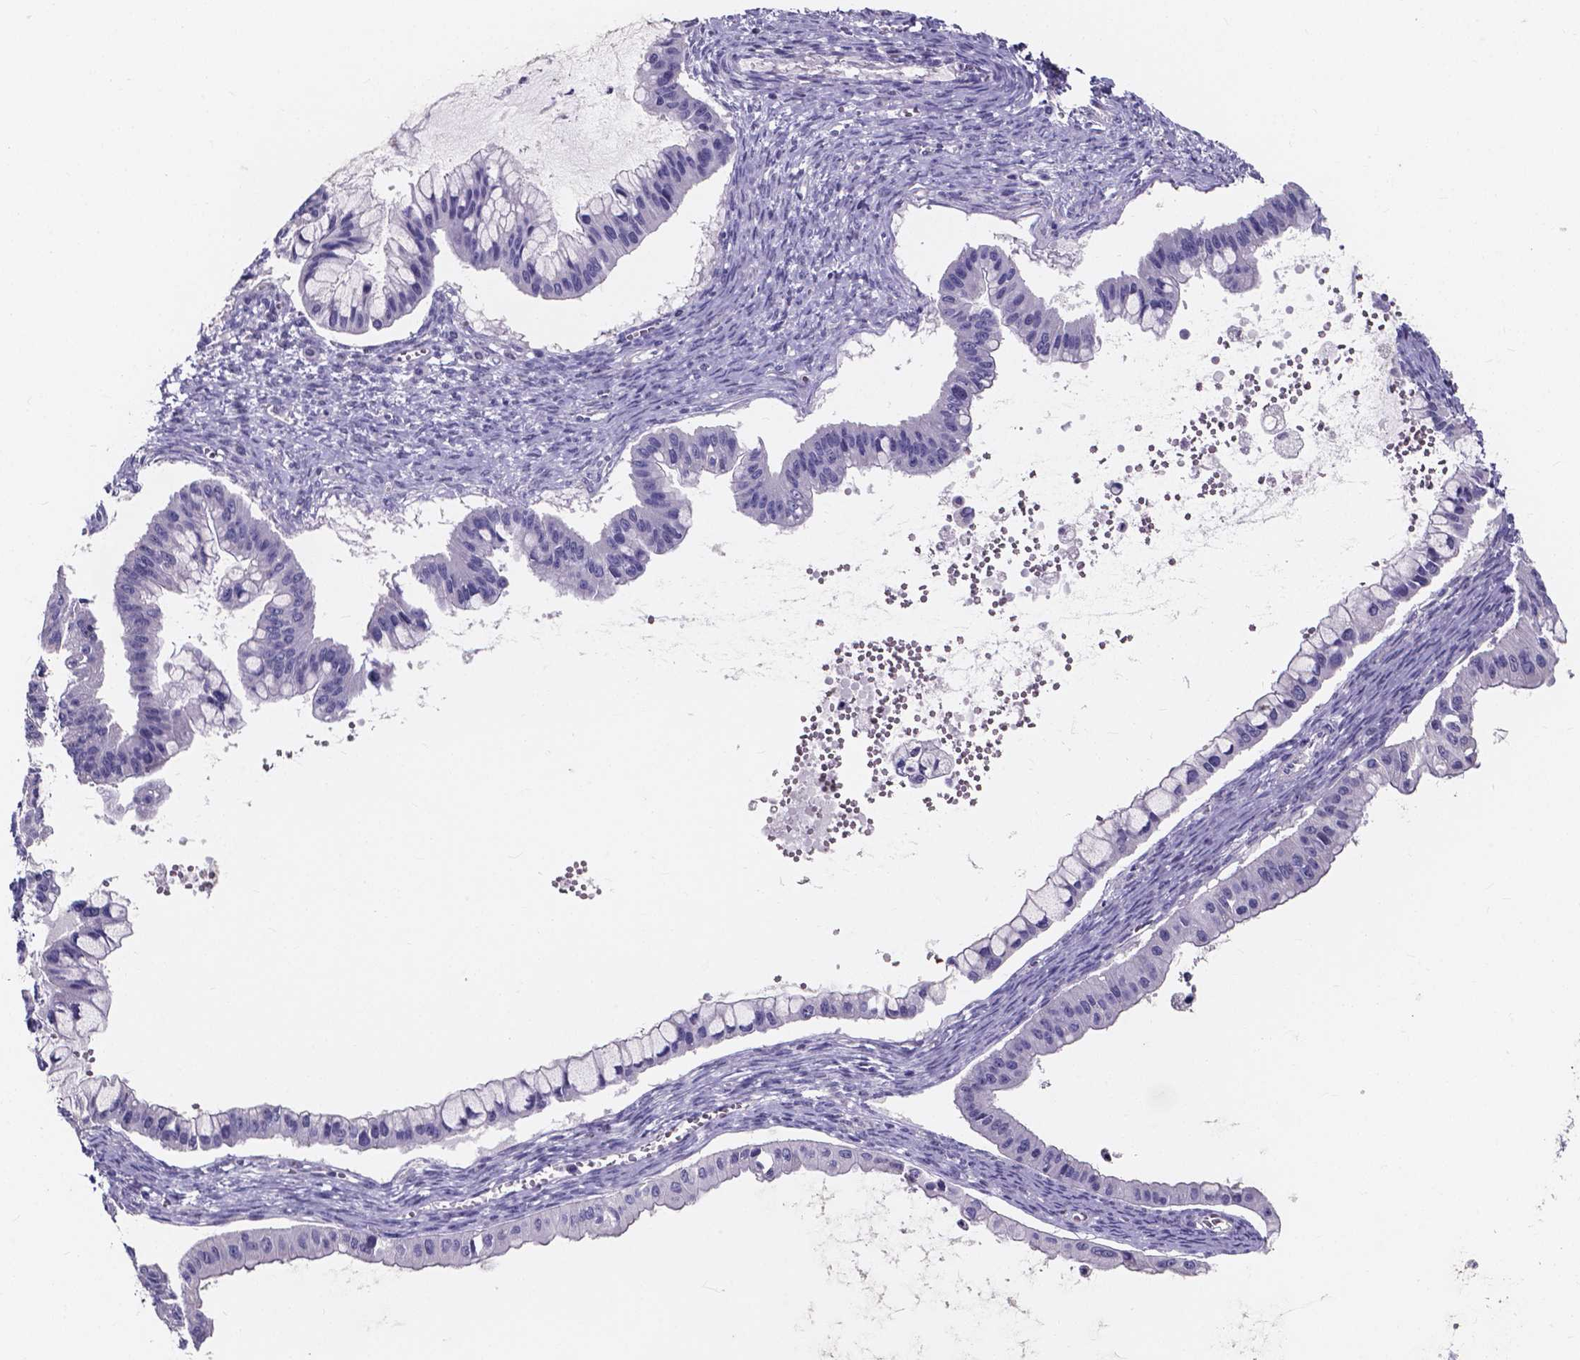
{"staining": {"intensity": "negative", "quantity": "none", "location": "none"}, "tissue": "ovarian cancer", "cell_type": "Tumor cells", "image_type": "cancer", "snomed": [{"axis": "morphology", "description": "Cystadenocarcinoma, mucinous, NOS"}, {"axis": "topography", "description": "Ovary"}], "caption": "Tumor cells are negative for protein expression in human ovarian cancer.", "gene": "SPOCD1", "patient": {"sex": "female", "age": 72}}